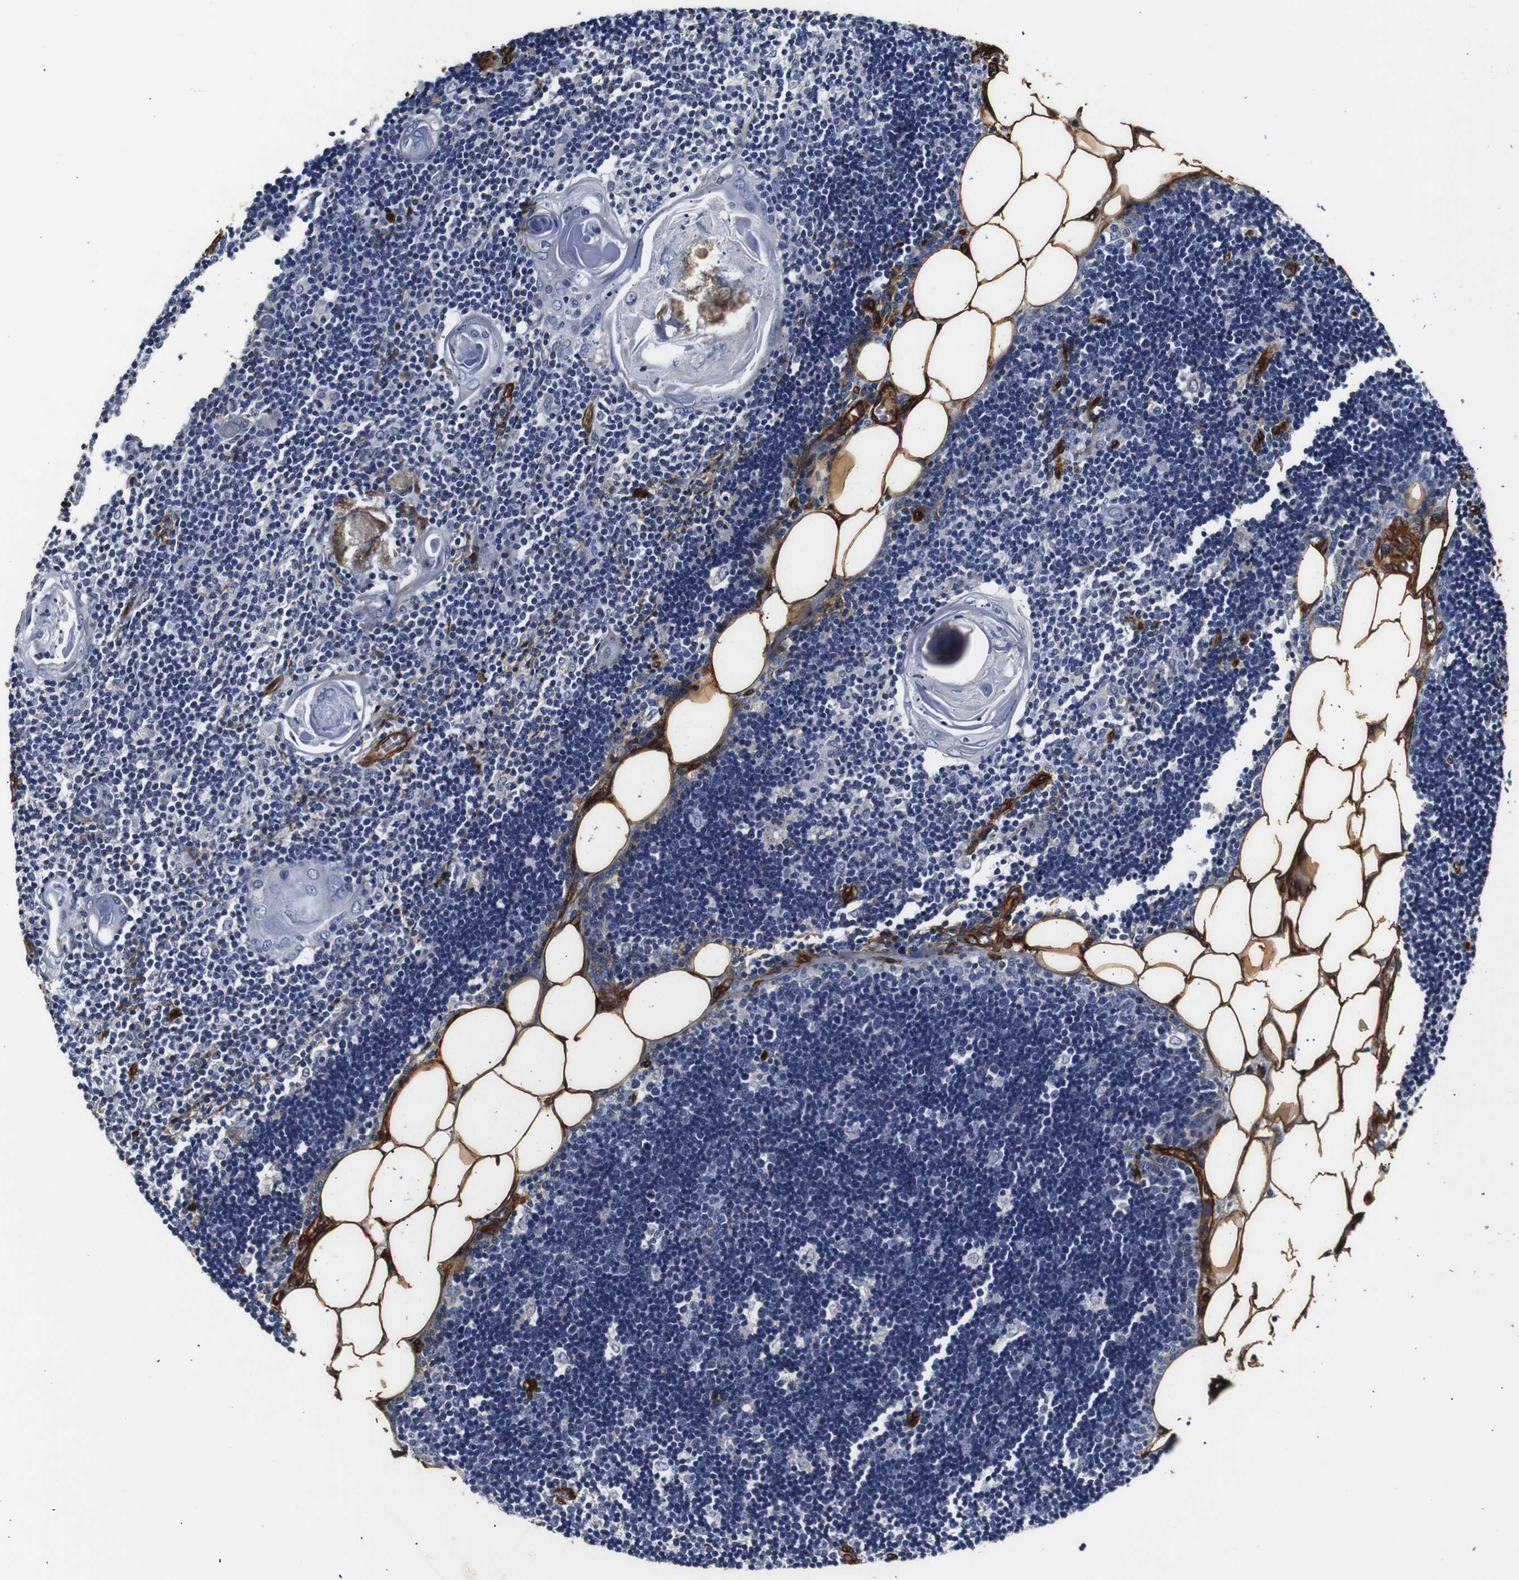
{"staining": {"intensity": "negative", "quantity": "none", "location": "none"}, "tissue": "lymph node", "cell_type": "Germinal center cells", "image_type": "normal", "snomed": [{"axis": "morphology", "description": "Normal tissue, NOS"}, {"axis": "topography", "description": "Lymph node"}], "caption": "Immunohistochemistry photomicrograph of benign lymph node: human lymph node stained with DAB exhibits no significant protein expression in germinal center cells. The staining was performed using DAB to visualize the protein expression in brown, while the nuclei were stained in blue with hematoxylin (Magnification: 20x).", "gene": "CAV2", "patient": {"sex": "male", "age": 33}}